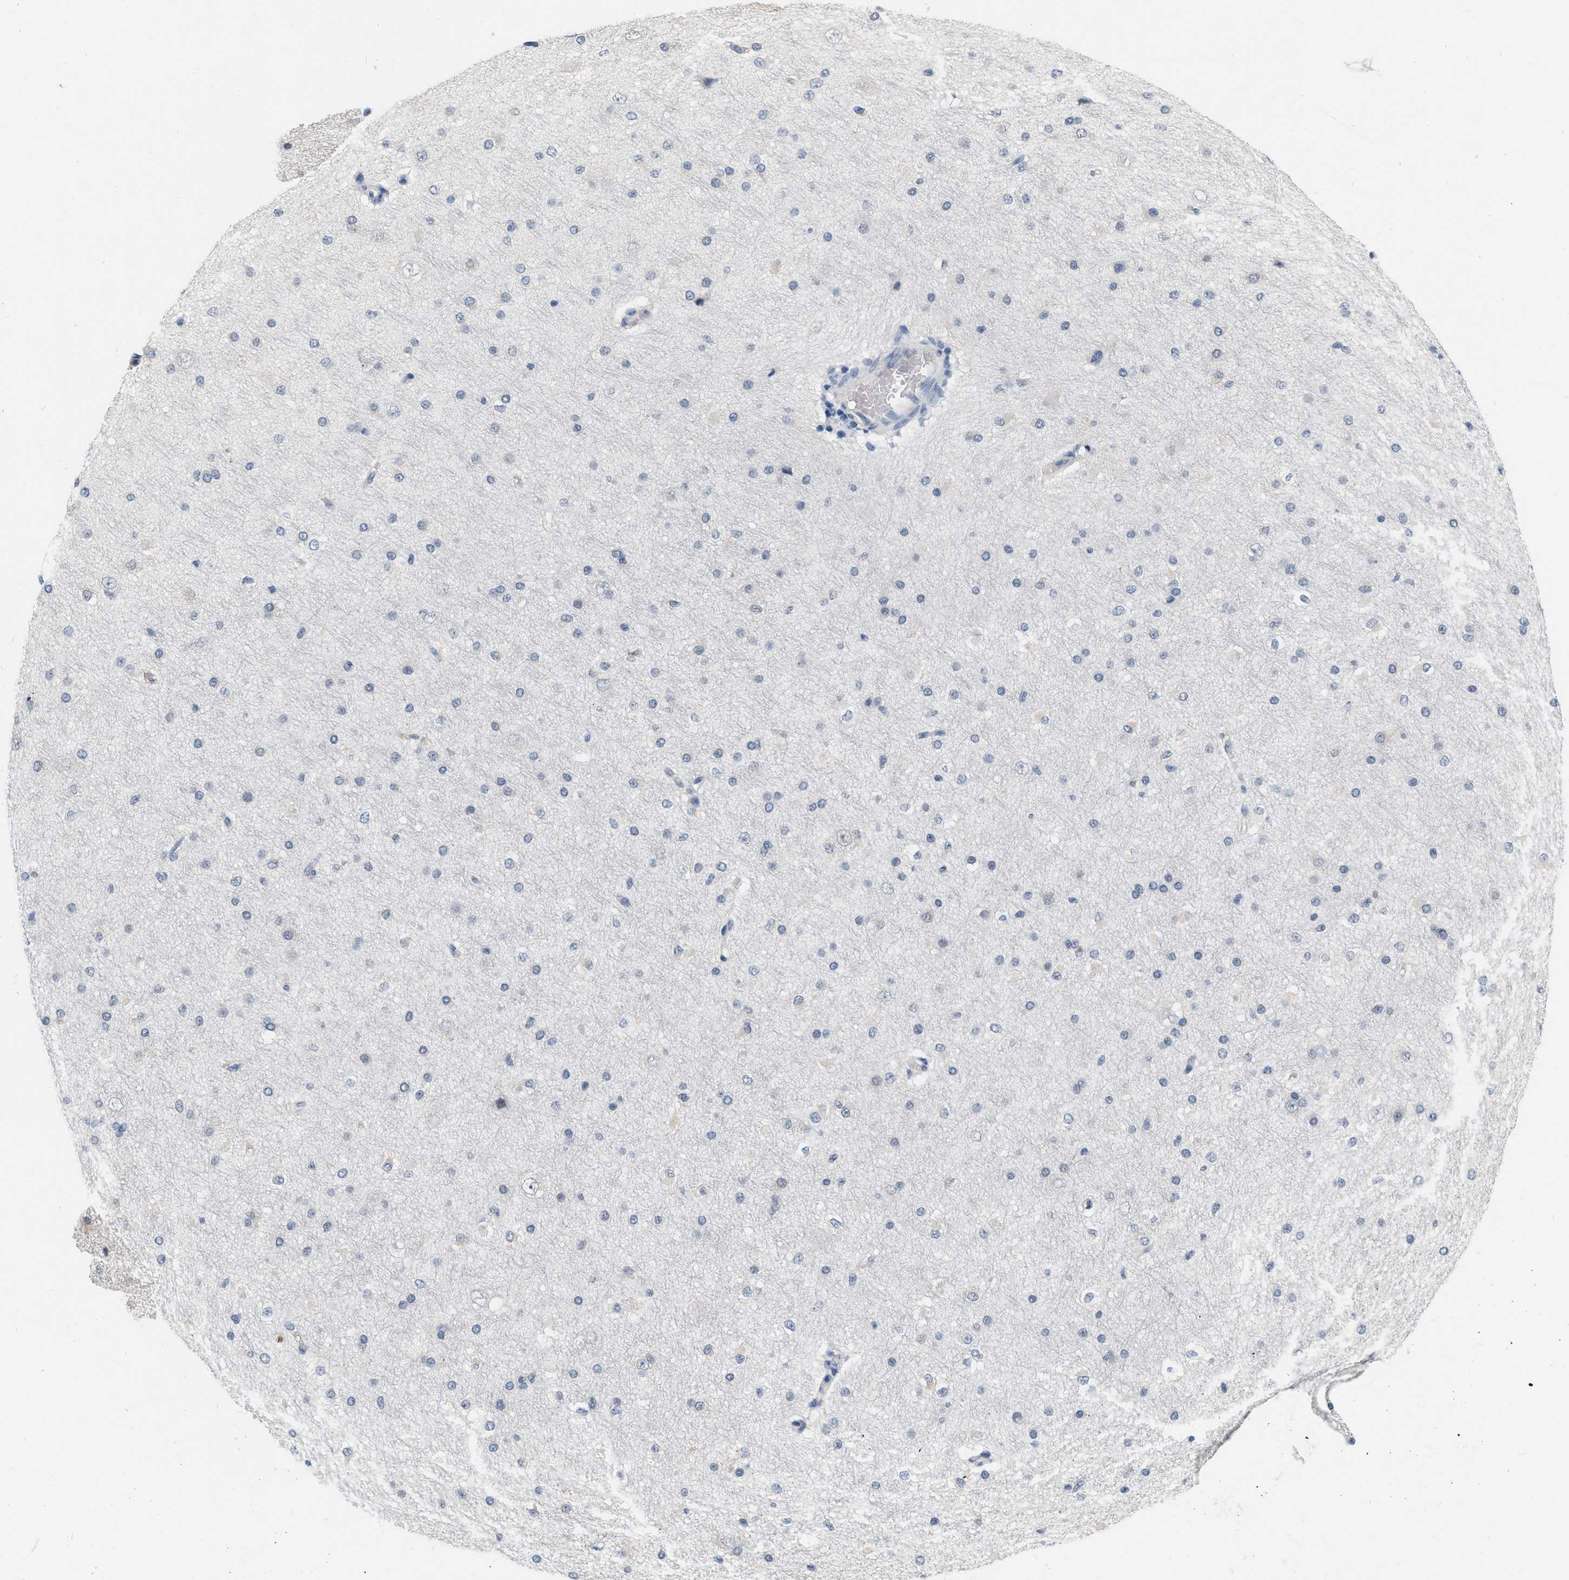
{"staining": {"intensity": "negative", "quantity": "none", "location": "none"}, "tissue": "cerebral cortex", "cell_type": "Endothelial cells", "image_type": "normal", "snomed": [{"axis": "morphology", "description": "Normal tissue, NOS"}, {"axis": "morphology", "description": "Developmental malformation"}, {"axis": "topography", "description": "Cerebral cortex"}], "caption": "Endothelial cells are negative for brown protein staining in benign cerebral cortex. The staining was performed using DAB to visualize the protein expression in brown, while the nuclei were stained in blue with hematoxylin (Magnification: 20x).", "gene": "RUVBL1", "patient": {"sex": "female", "age": 30}}